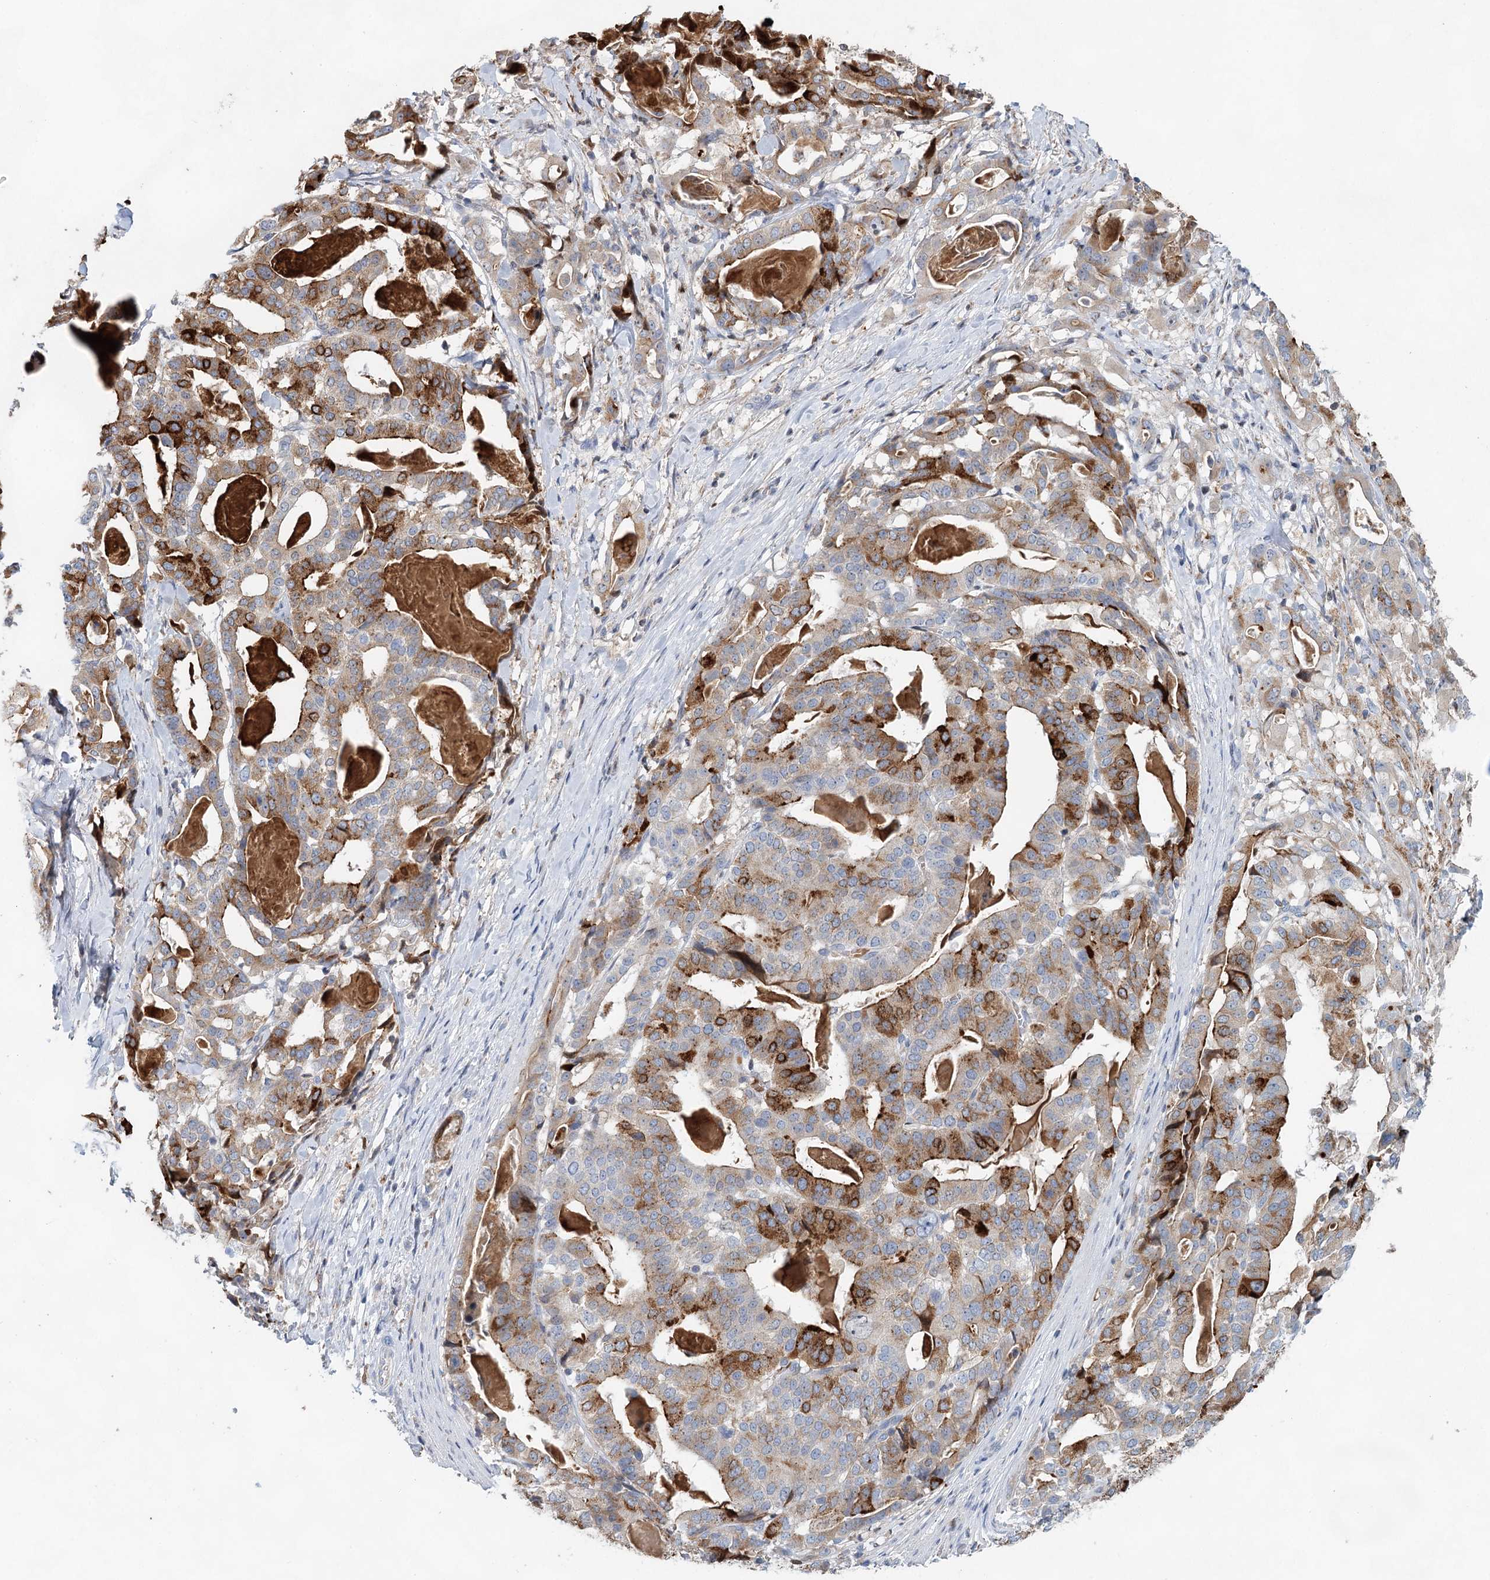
{"staining": {"intensity": "strong", "quantity": "25%-75%", "location": "cytoplasmic/membranous"}, "tissue": "stomach cancer", "cell_type": "Tumor cells", "image_type": "cancer", "snomed": [{"axis": "morphology", "description": "Adenocarcinoma, NOS"}, {"axis": "topography", "description": "Stomach"}], "caption": "A brown stain labels strong cytoplasmic/membranous expression of a protein in stomach cancer tumor cells.", "gene": "XPO6", "patient": {"sex": "male", "age": 48}}